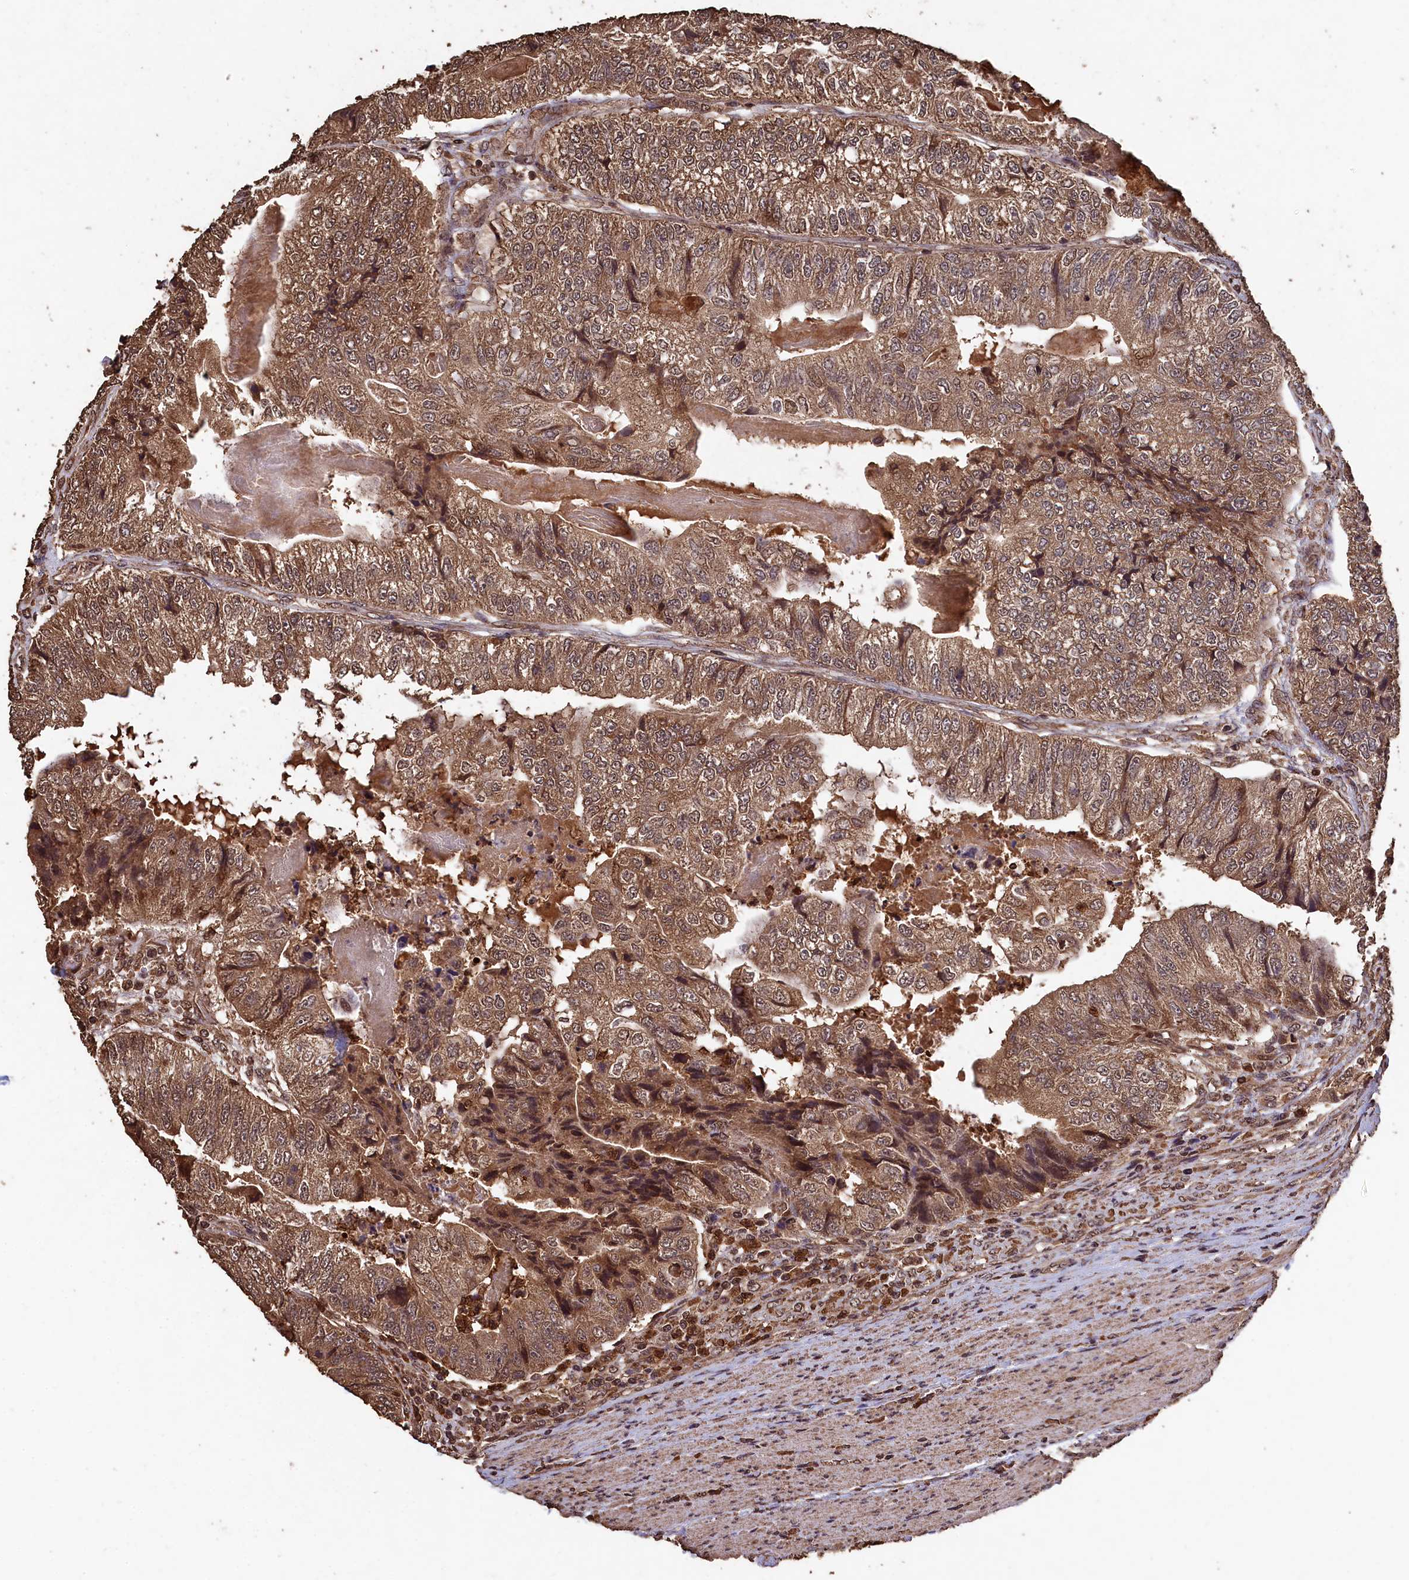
{"staining": {"intensity": "moderate", "quantity": ">75%", "location": "cytoplasmic/membranous,nuclear"}, "tissue": "colorectal cancer", "cell_type": "Tumor cells", "image_type": "cancer", "snomed": [{"axis": "morphology", "description": "Adenocarcinoma, NOS"}, {"axis": "topography", "description": "Colon"}], "caption": "Tumor cells show moderate cytoplasmic/membranous and nuclear positivity in approximately >75% of cells in colorectal cancer (adenocarcinoma).", "gene": "CEP57L1", "patient": {"sex": "female", "age": 67}}